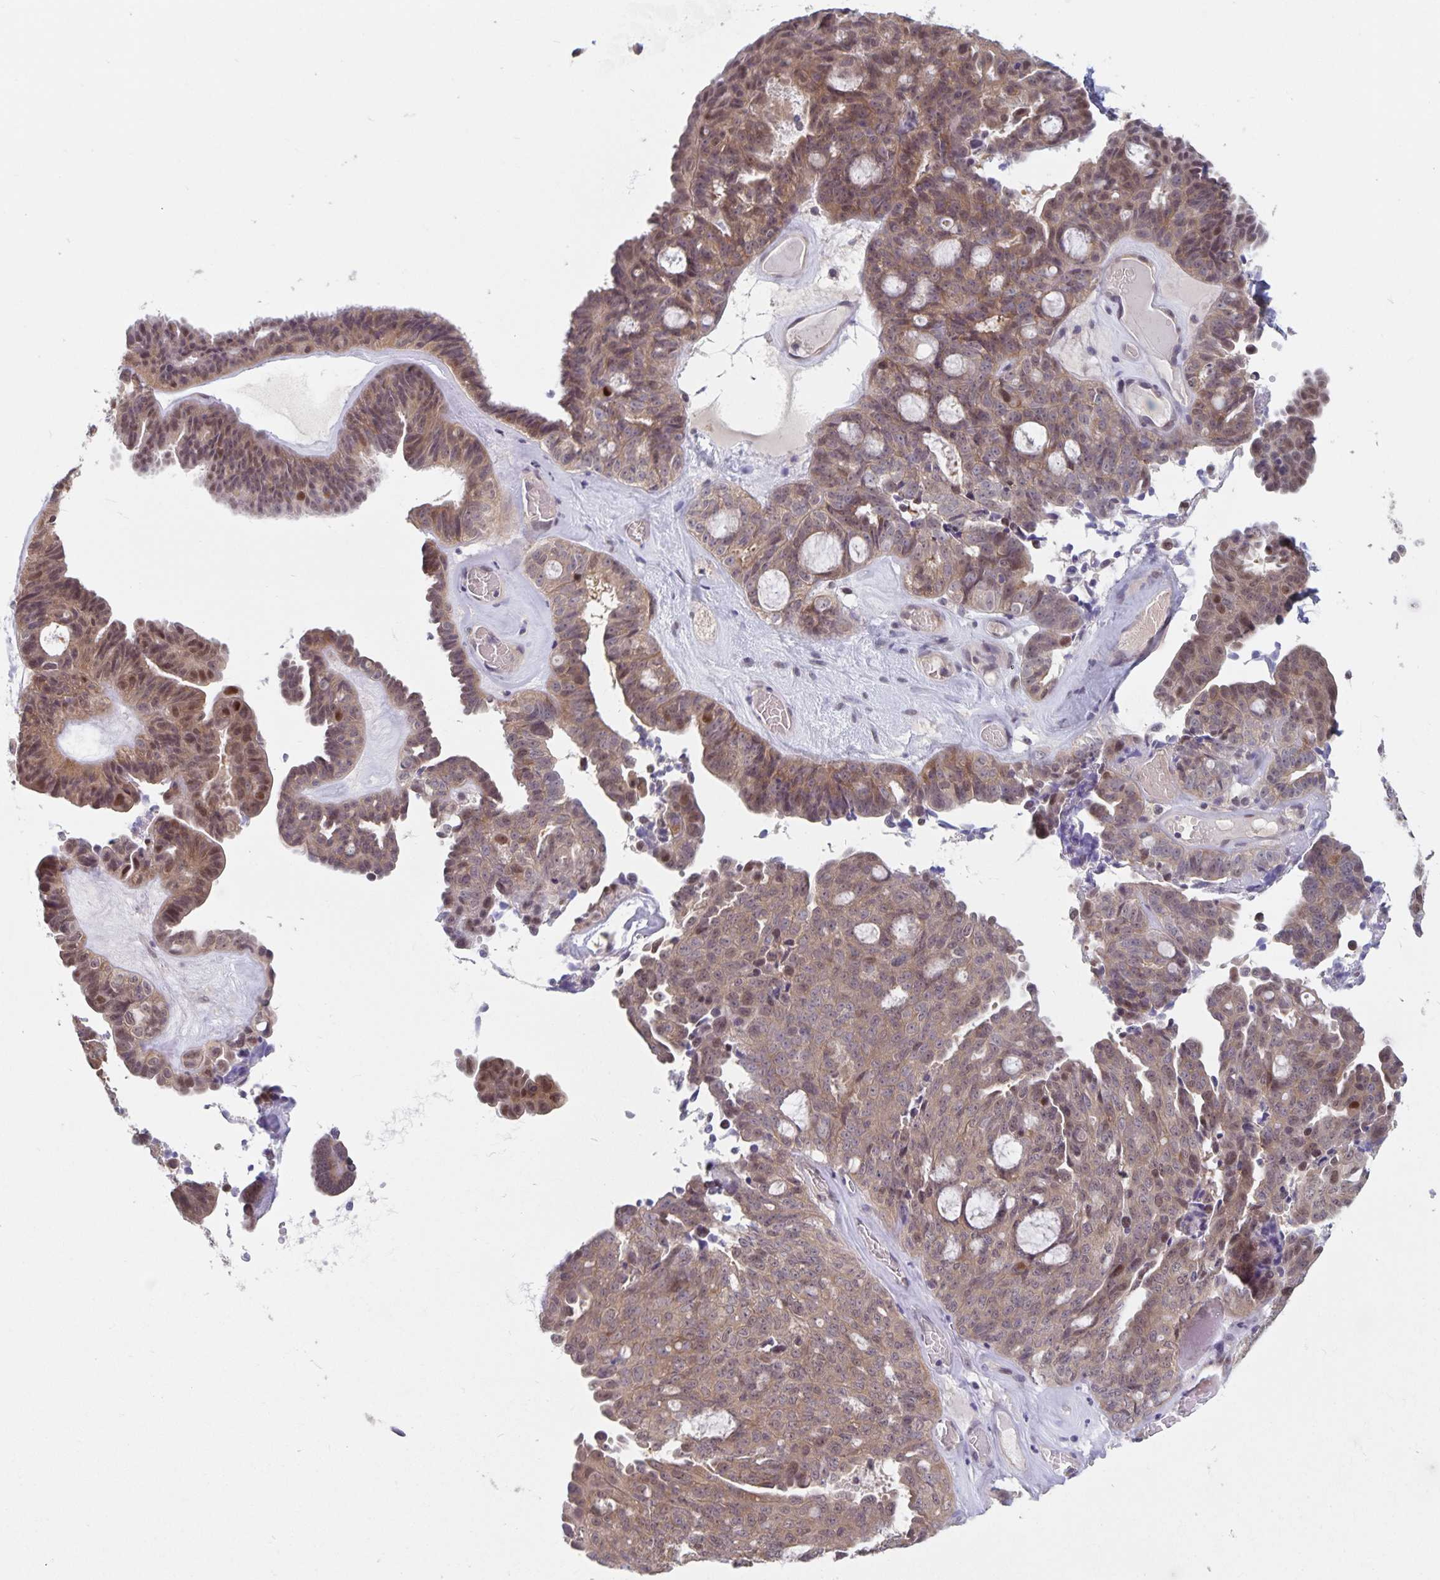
{"staining": {"intensity": "weak", "quantity": "25%-75%", "location": "cytoplasmic/membranous,nuclear"}, "tissue": "ovarian cancer", "cell_type": "Tumor cells", "image_type": "cancer", "snomed": [{"axis": "morphology", "description": "Cystadenocarcinoma, serous, NOS"}, {"axis": "topography", "description": "Ovary"}], "caption": "Human serous cystadenocarcinoma (ovarian) stained with a brown dye exhibits weak cytoplasmic/membranous and nuclear positive expression in about 25%-75% of tumor cells.", "gene": "BAG6", "patient": {"sex": "female", "age": 71}}